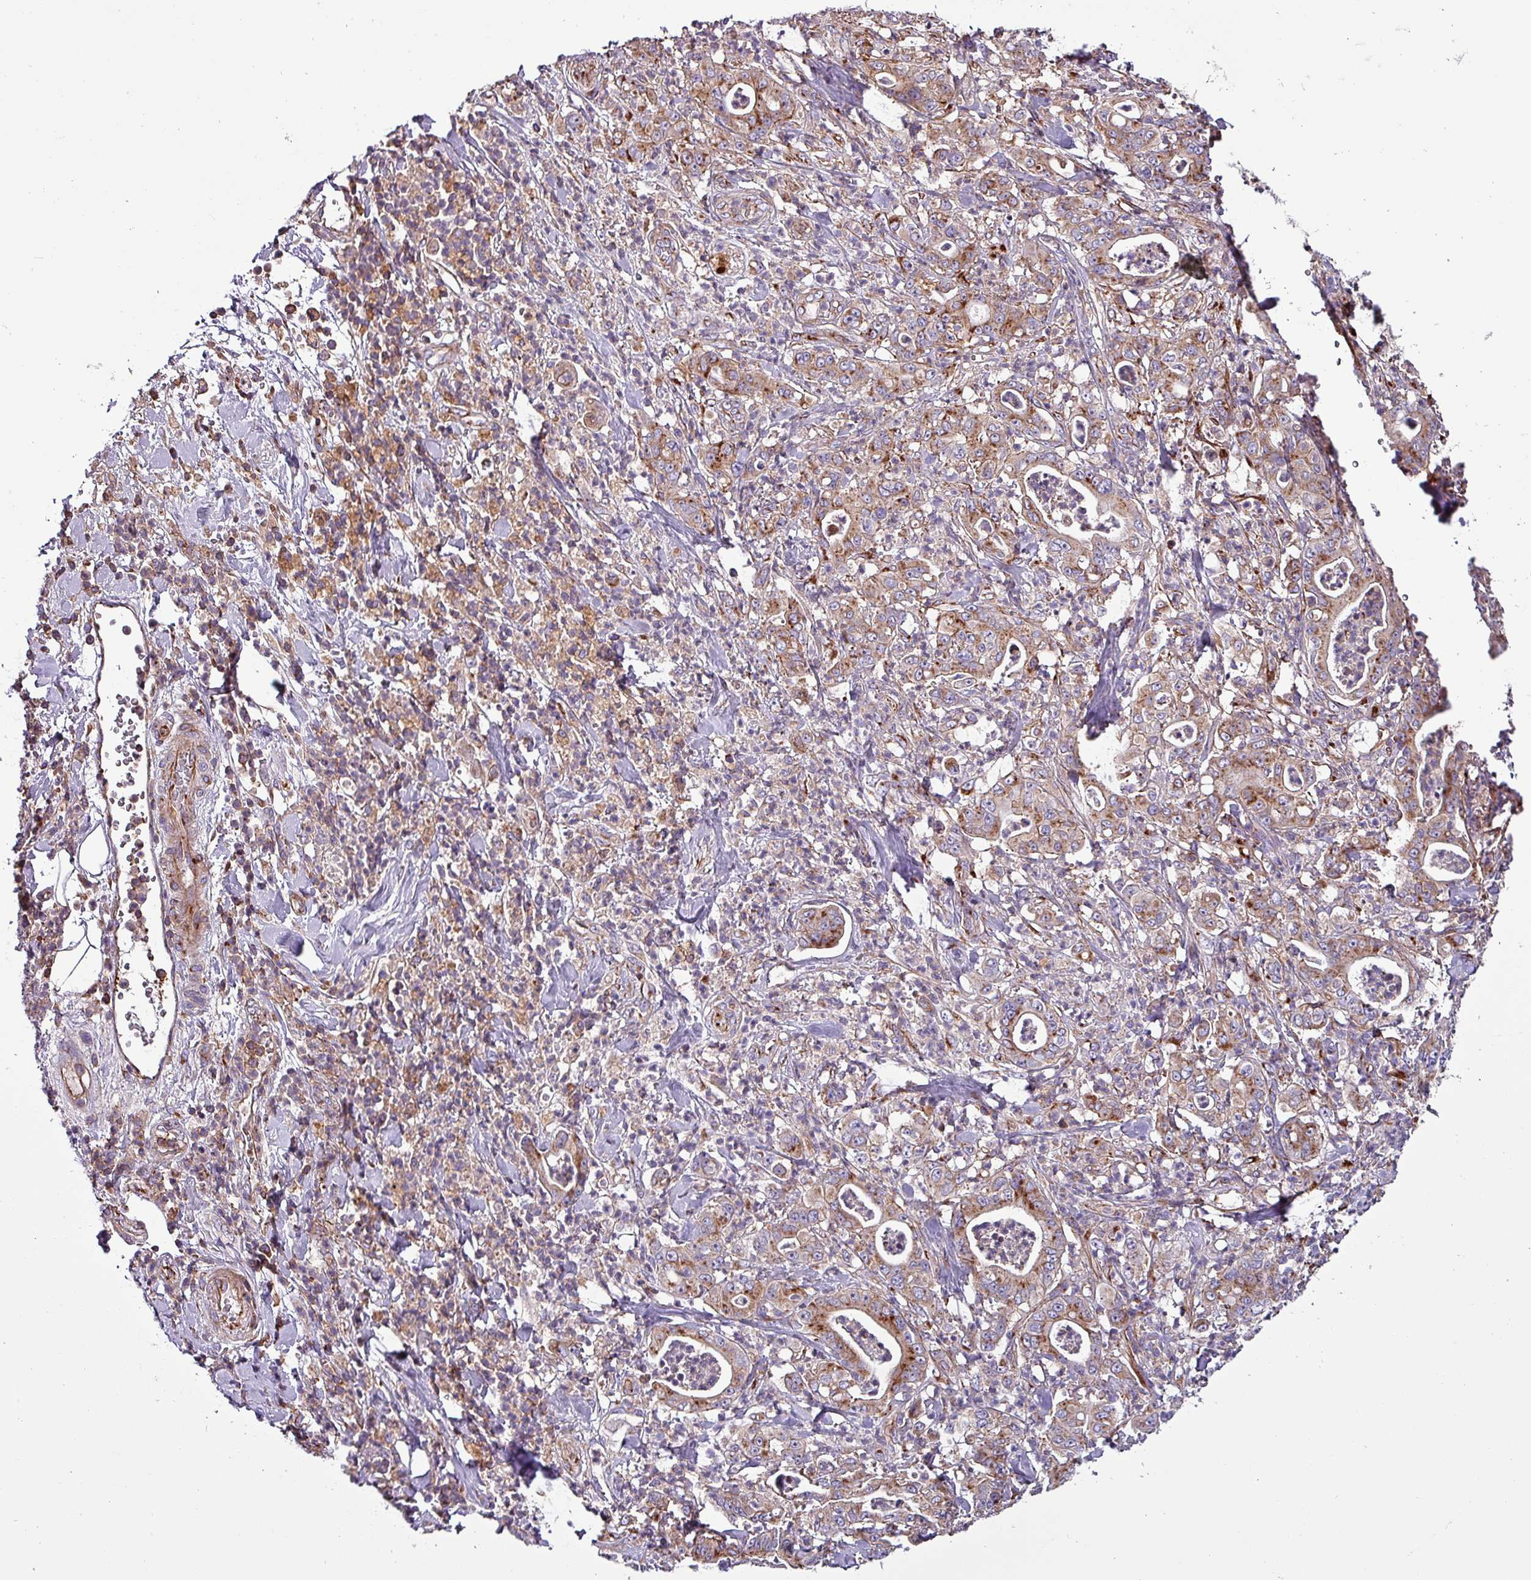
{"staining": {"intensity": "moderate", "quantity": ">75%", "location": "cytoplasmic/membranous"}, "tissue": "pancreatic cancer", "cell_type": "Tumor cells", "image_type": "cancer", "snomed": [{"axis": "morphology", "description": "Adenocarcinoma, NOS"}, {"axis": "topography", "description": "Pancreas"}], "caption": "Human adenocarcinoma (pancreatic) stained with a protein marker shows moderate staining in tumor cells.", "gene": "VAMP4", "patient": {"sex": "male", "age": 71}}